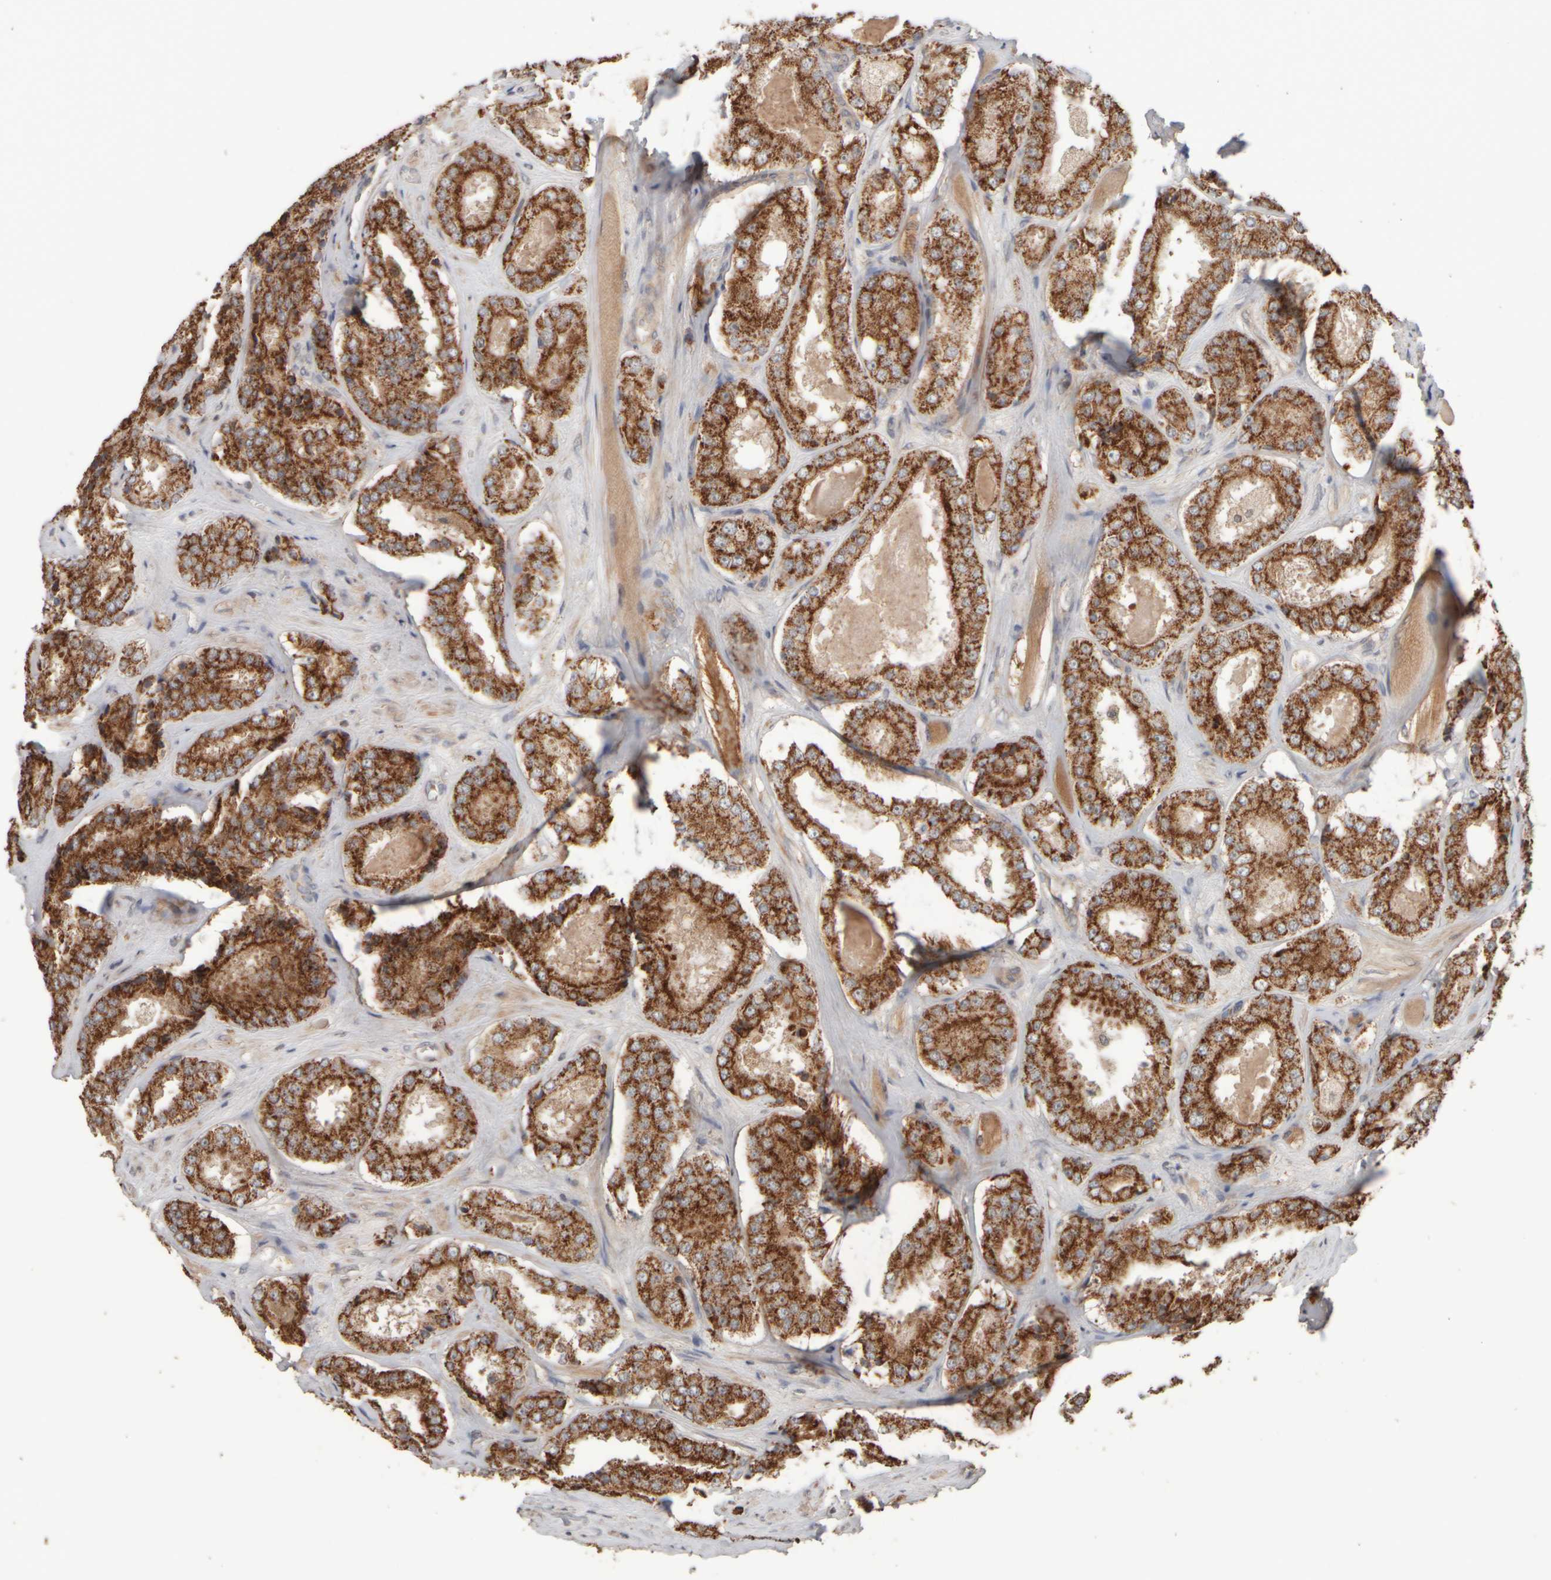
{"staining": {"intensity": "strong", "quantity": ">75%", "location": "cytoplasmic/membranous"}, "tissue": "prostate cancer", "cell_type": "Tumor cells", "image_type": "cancer", "snomed": [{"axis": "morphology", "description": "Adenocarcinoma, High grade"}, {"axis": "topography", "description": "Prostate"}], "caption": "This is an image of immunohistochemistry staining of adenocarcinoma (high-grade) (prostate), which shows strong expression in the cytoplasmic/membranous of tumor cells.", "gene": "EIF2B3", "patient": {"sex": "male", "age": 65}}